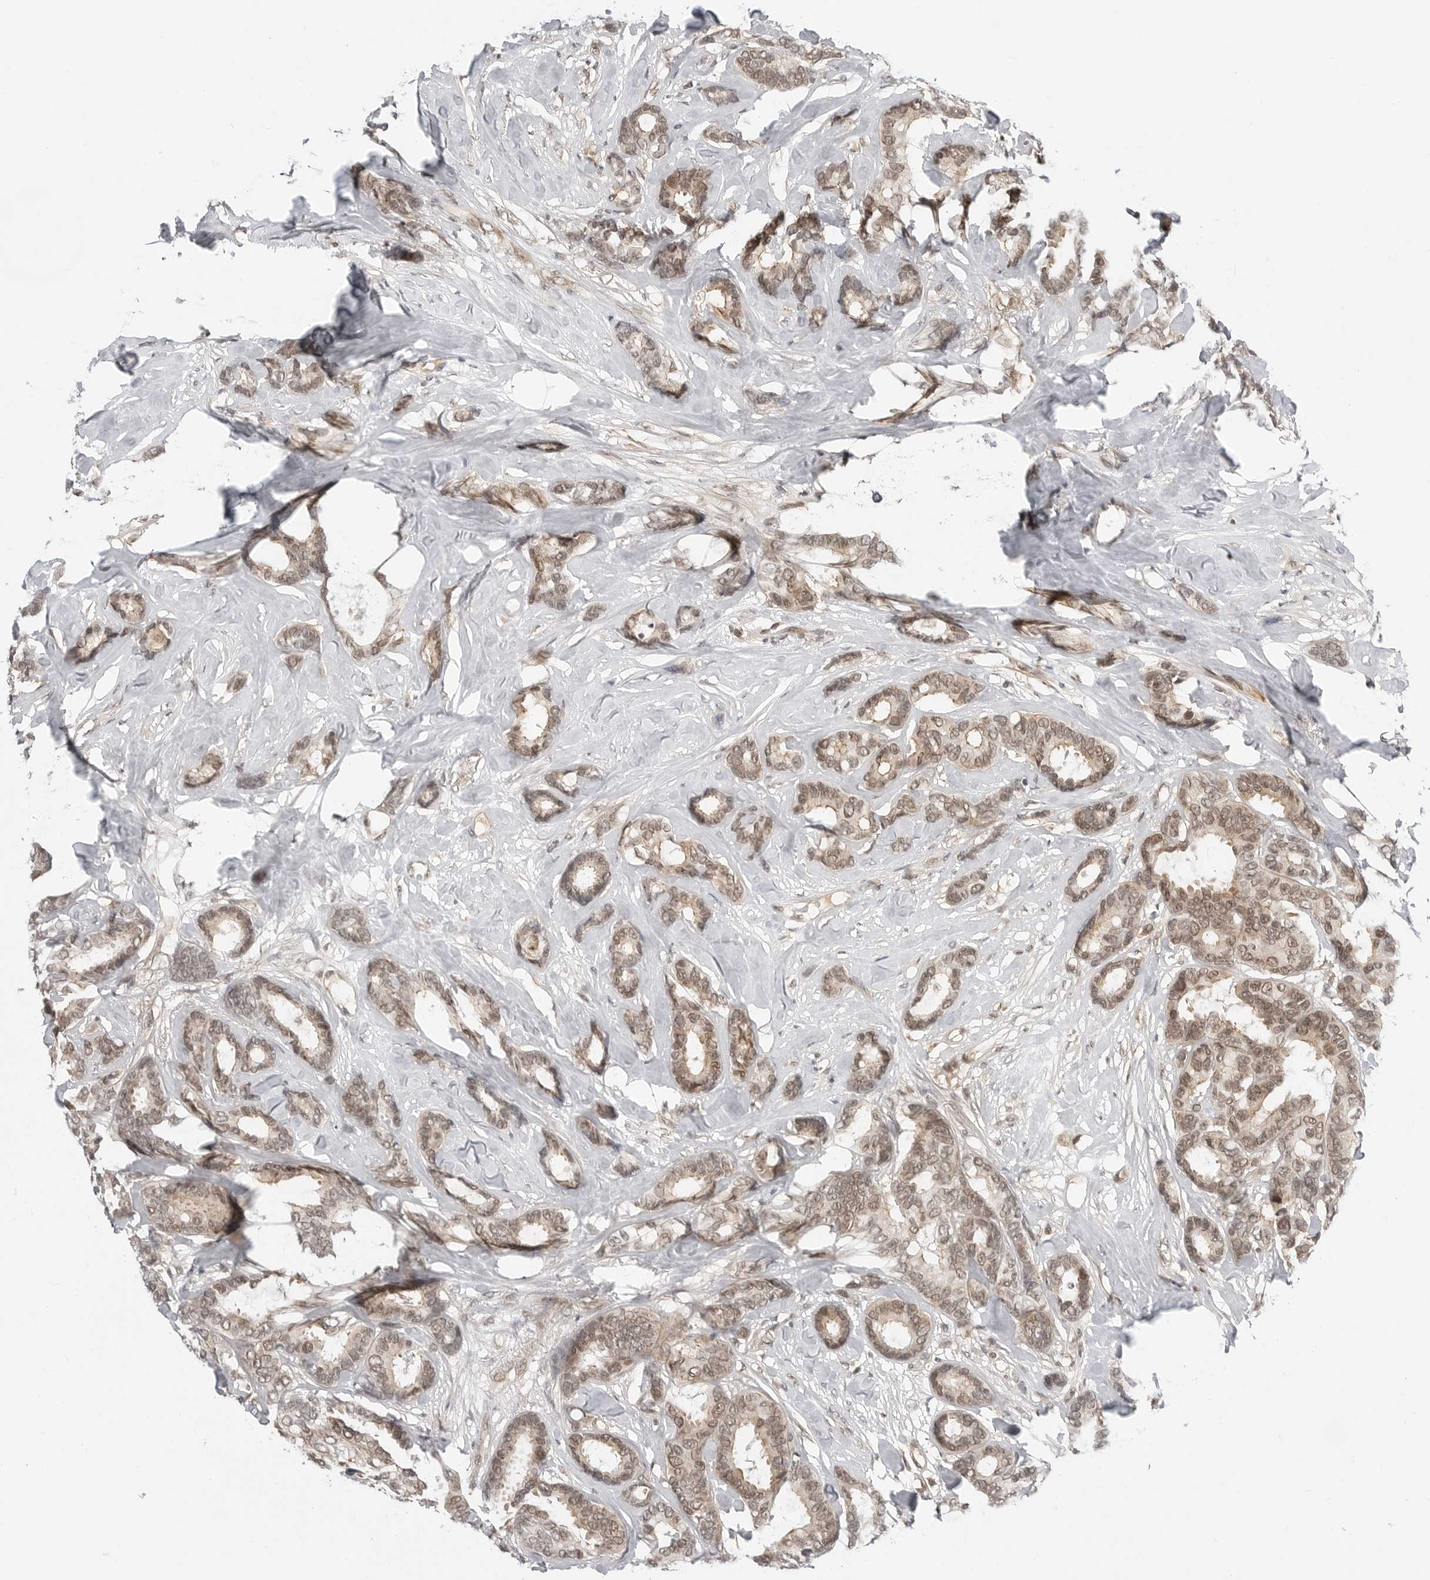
{"staining": {"intensity": "weak", "quantity": ">75%", "location": "cytoplasmic/membranous,nuclear"}, "tissue": "breast cancer", "cell_type": "Tumor cells", "image_type": "cancer", "snomed": [{"axis": "morphology", "description": "Duct carcinoma"}, {"axis": "topography", "description": "Breast"}], "caption": "A low amount of weak cytoplasmic/membranous and nuclear expression is seen in about >75% of tumor cells in intraductal carcinoma (breast) tissue.", "gene": "C8orf33", "patient": {"sex": "female", "age": 87}}